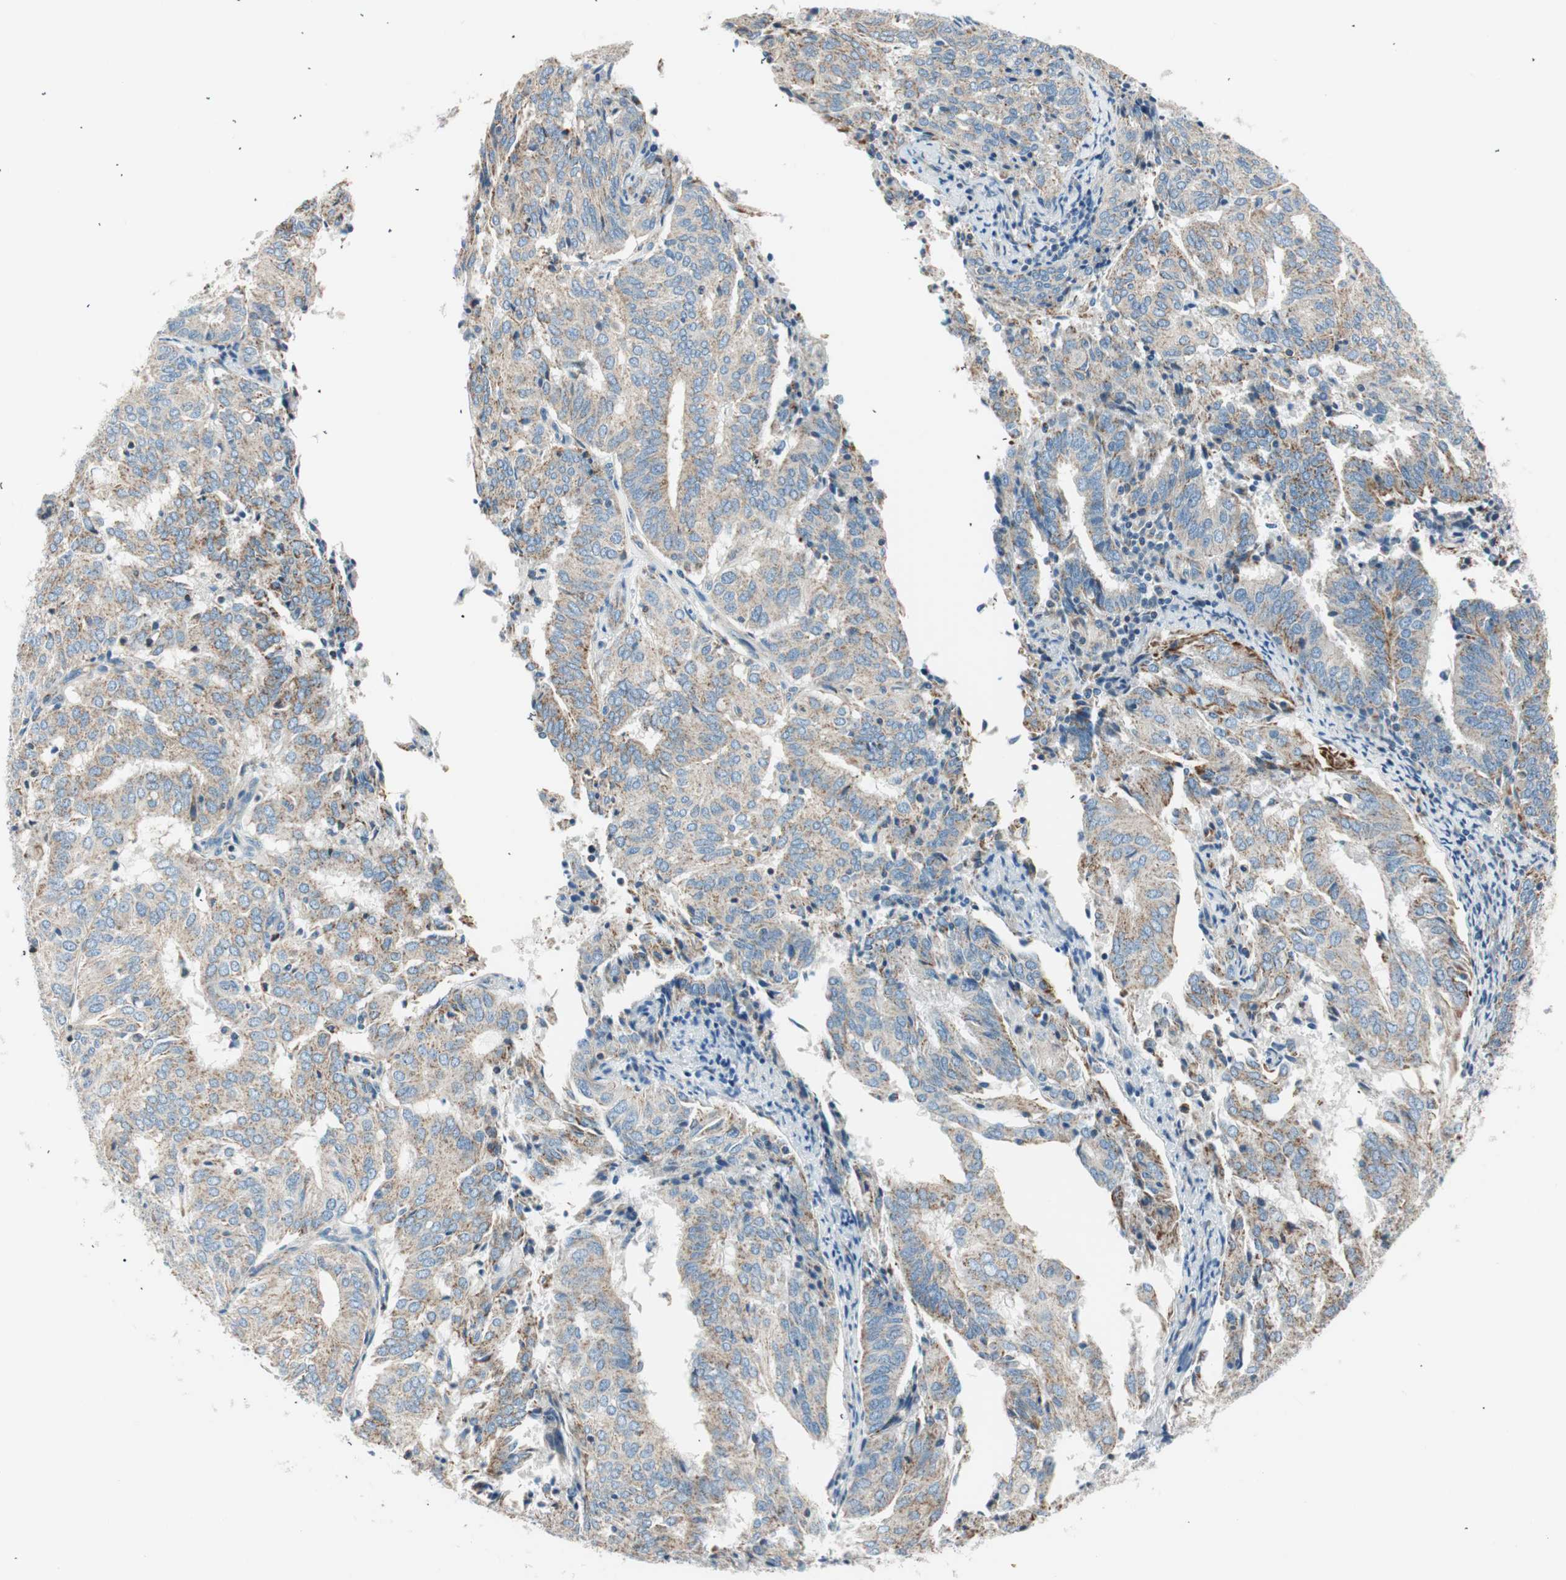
{"staining": {"intensity": "weak", "quantity": ">75%", "location": "cytoplasmic/membranous"}, "tissue": "endometrial cancer", "cell_type": "Tumor cells", "image_type": "cancer", "snomed": [{"axis": "morphology", "description": "Adenocarcinoma, NOS"}, {"axis": "topography", "description": "Uterus"}], "caption": "Human endometrial cancer (adenocarcinoma) stained for a protein (brown) exhibits weak cytoplasmic/membranous positive staining in about >75% of tumor cells.", "gene": "RORB", "patient": {"sex": "female", "age": 60}}